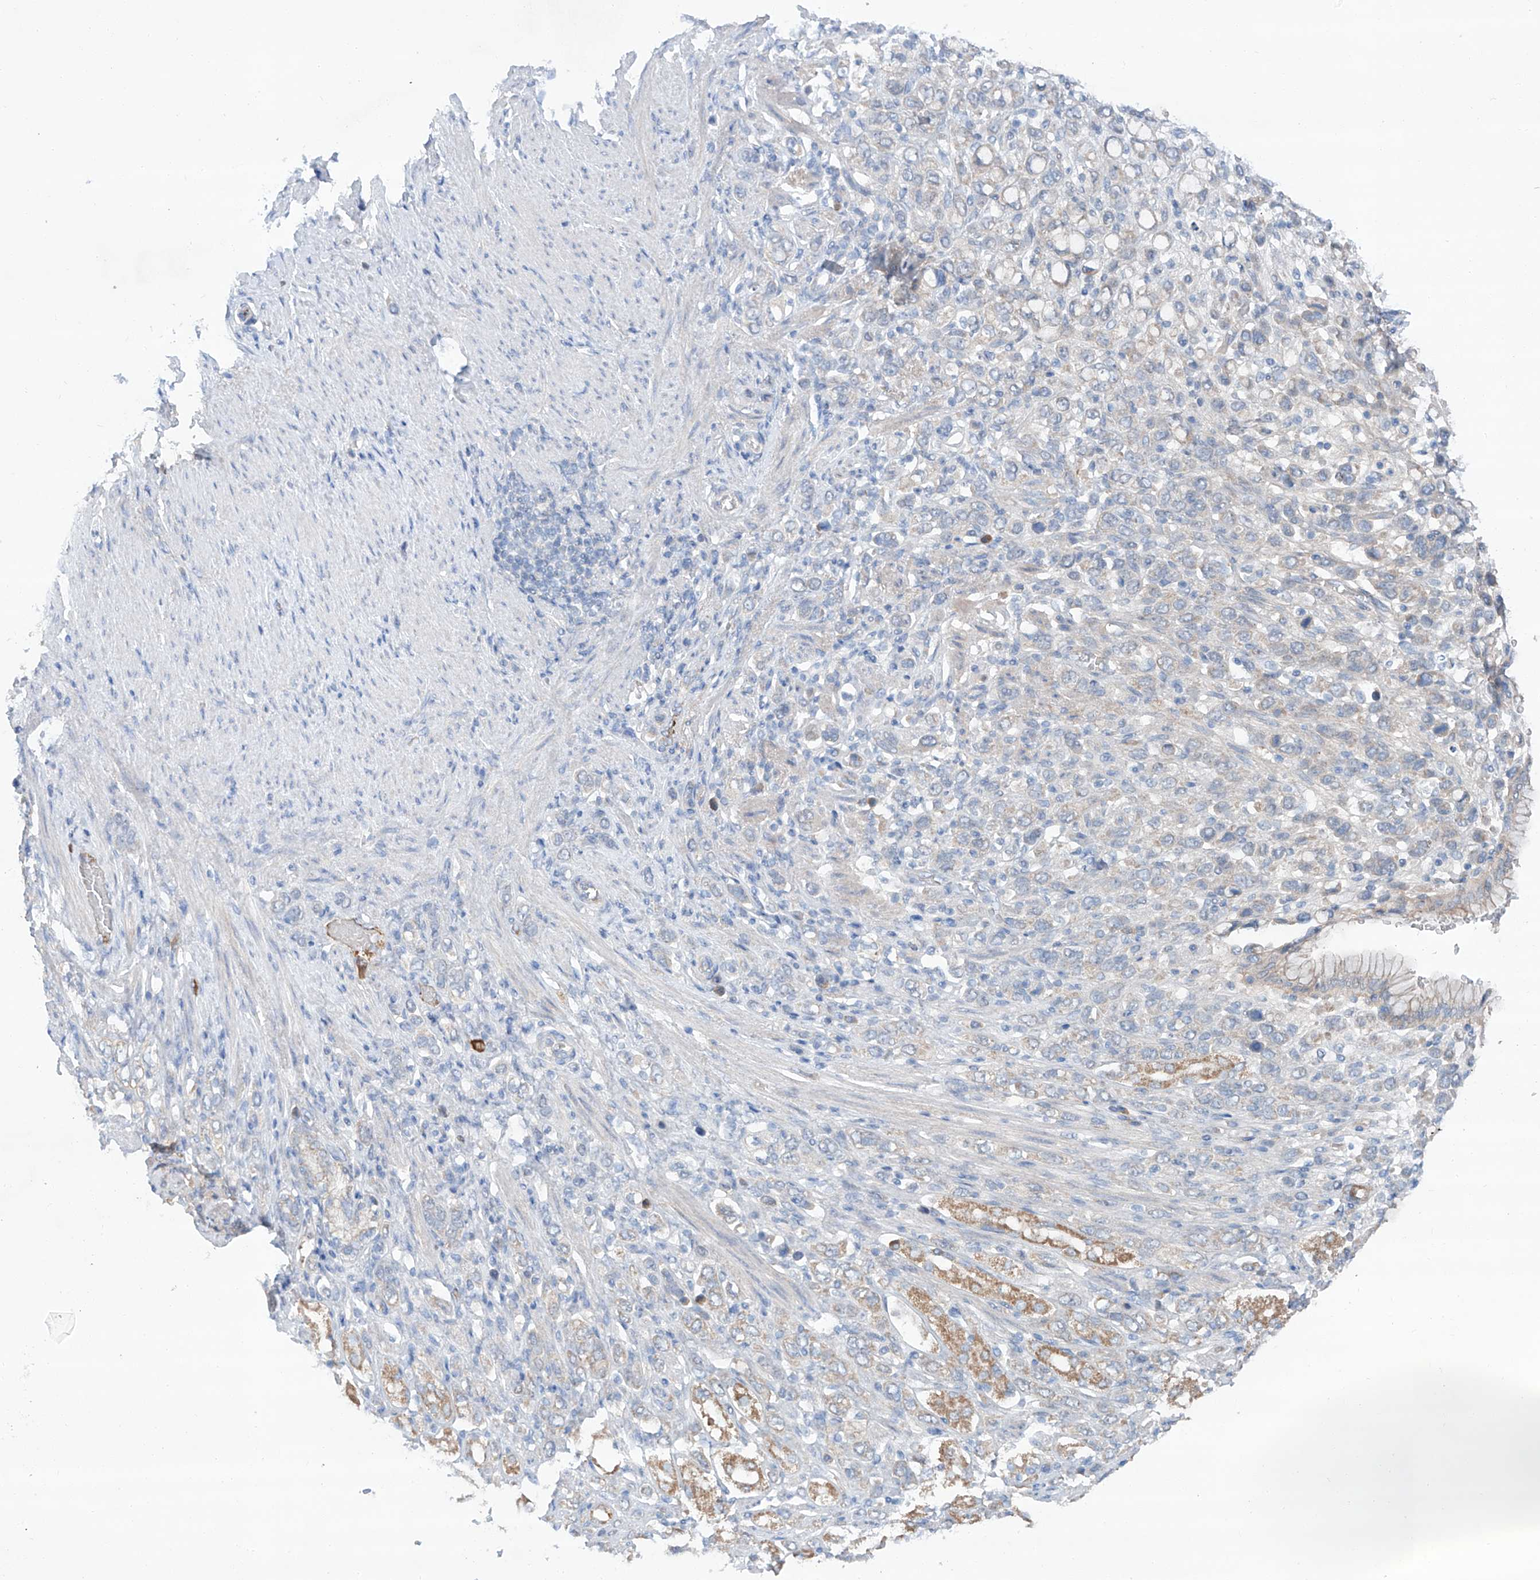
{"staining": {"intensity": "weak", "quantity": "<25%", "location": "cytoplasmic/membranous"}, "tissue": "stomach cancer", "cell_type": "Tumor cells", "image_type": "cancer", "snomed": [{"axis": "morphology", "description": "Adenocarcinoma, NOS"}, {"axis": "topography", "description": "Stomach"}], "caption": "Immunohistochemistry photomicrograph of adenocarcinoma (stomach) stained for a protein (brown), which reveals no staining in tumor cells.", "gene": "SIX4", "patient": {"sex": "female", "age": 65}}